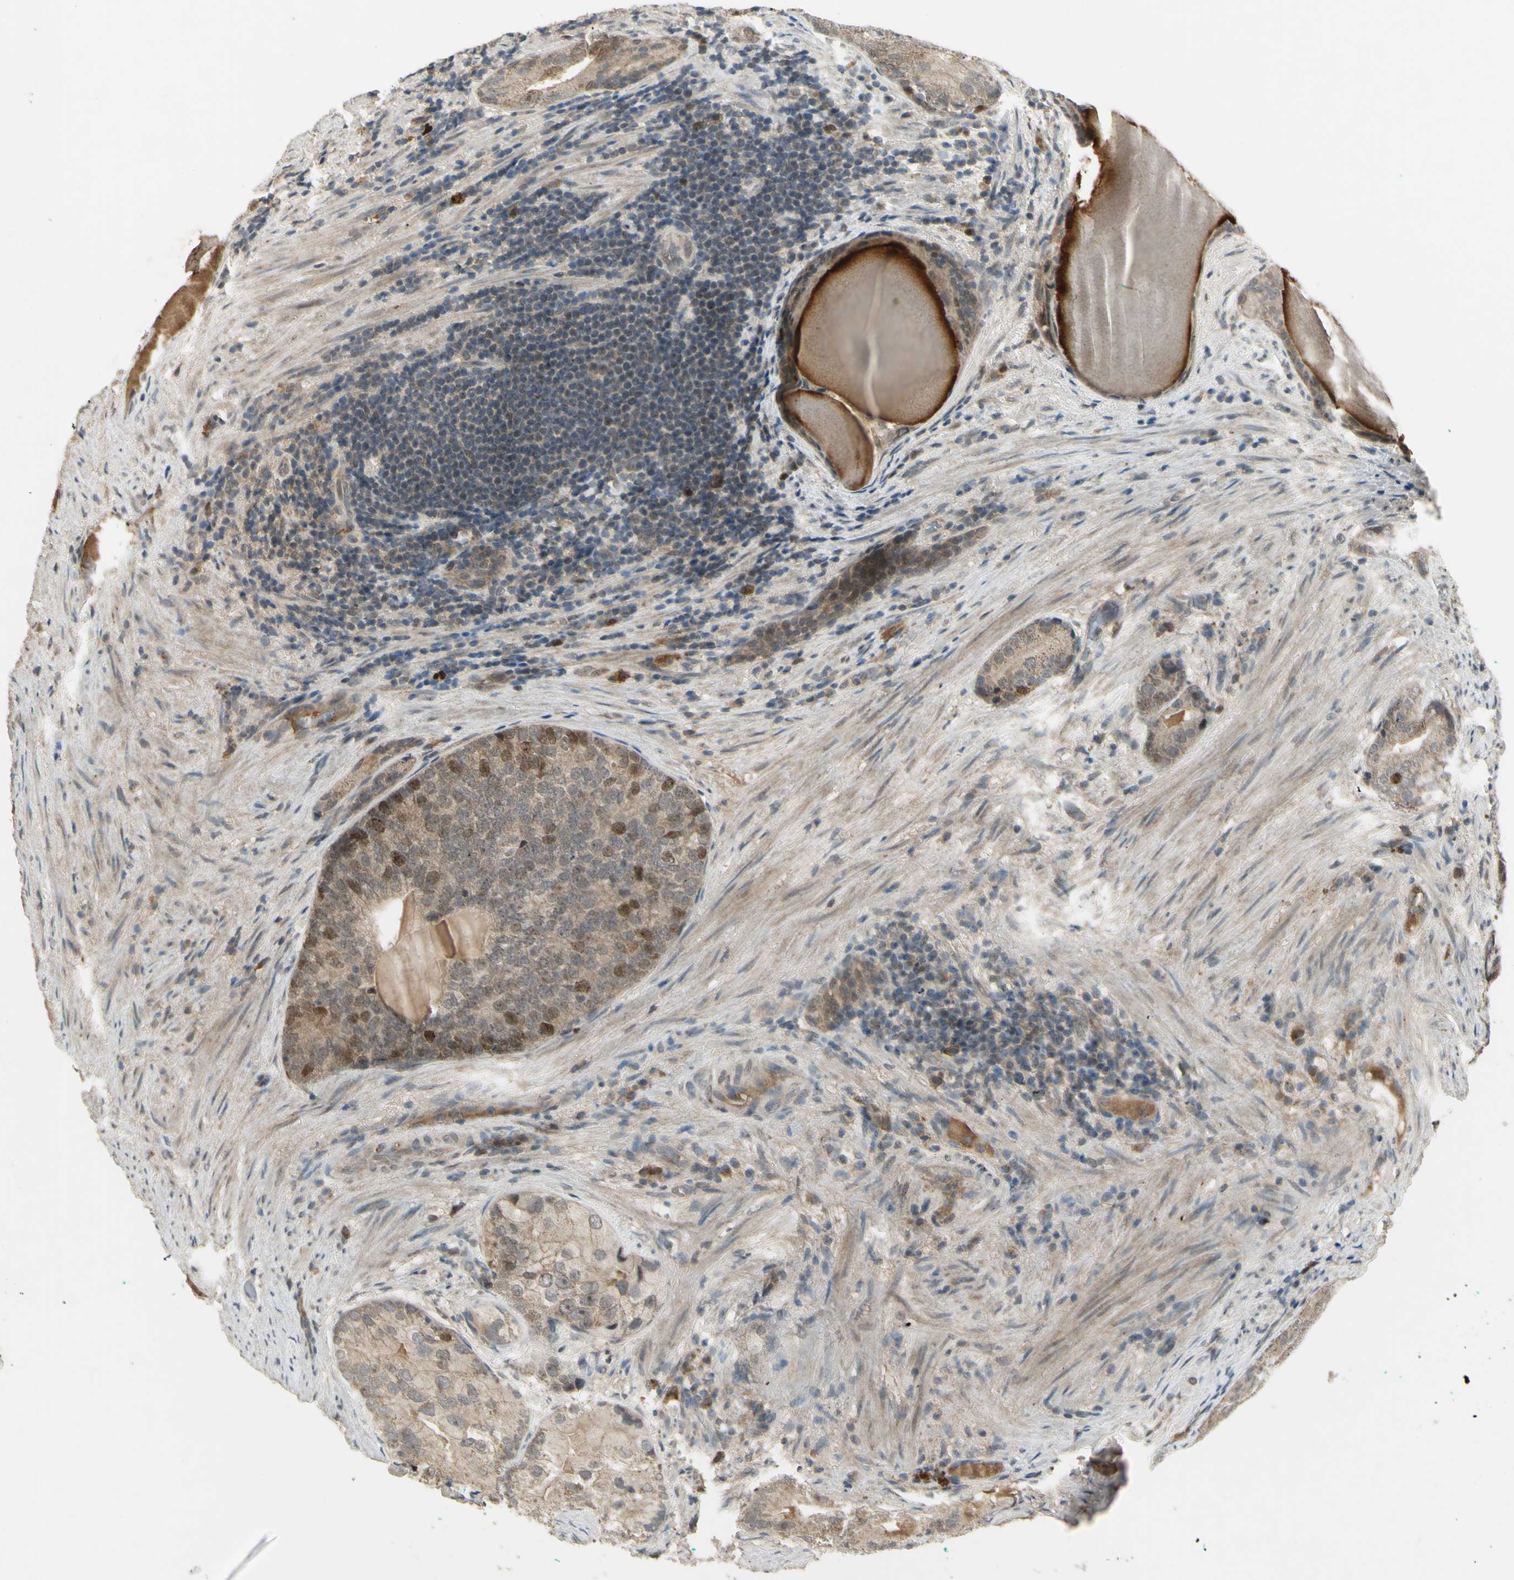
{"staining": {"intensity": "moderate", "quantity": "<25%", "location": "nuclear"}, "tissue": "prostate cancer", "cell_type": "Tumor cells", "image_type": "cancer", "snomed": [{"axis": "morphology", "description": "Adenocarcinoma, High grade"}, {"axis": "topography", "description": "Prostate"}], "caption": "Prostate cancer (high-grade adenocarcinoma) tissue displays moderate nuclear expression in about <25% of tumor cells", "gene": "RAD18", "patient": {"sex": "male", "age": 66}}